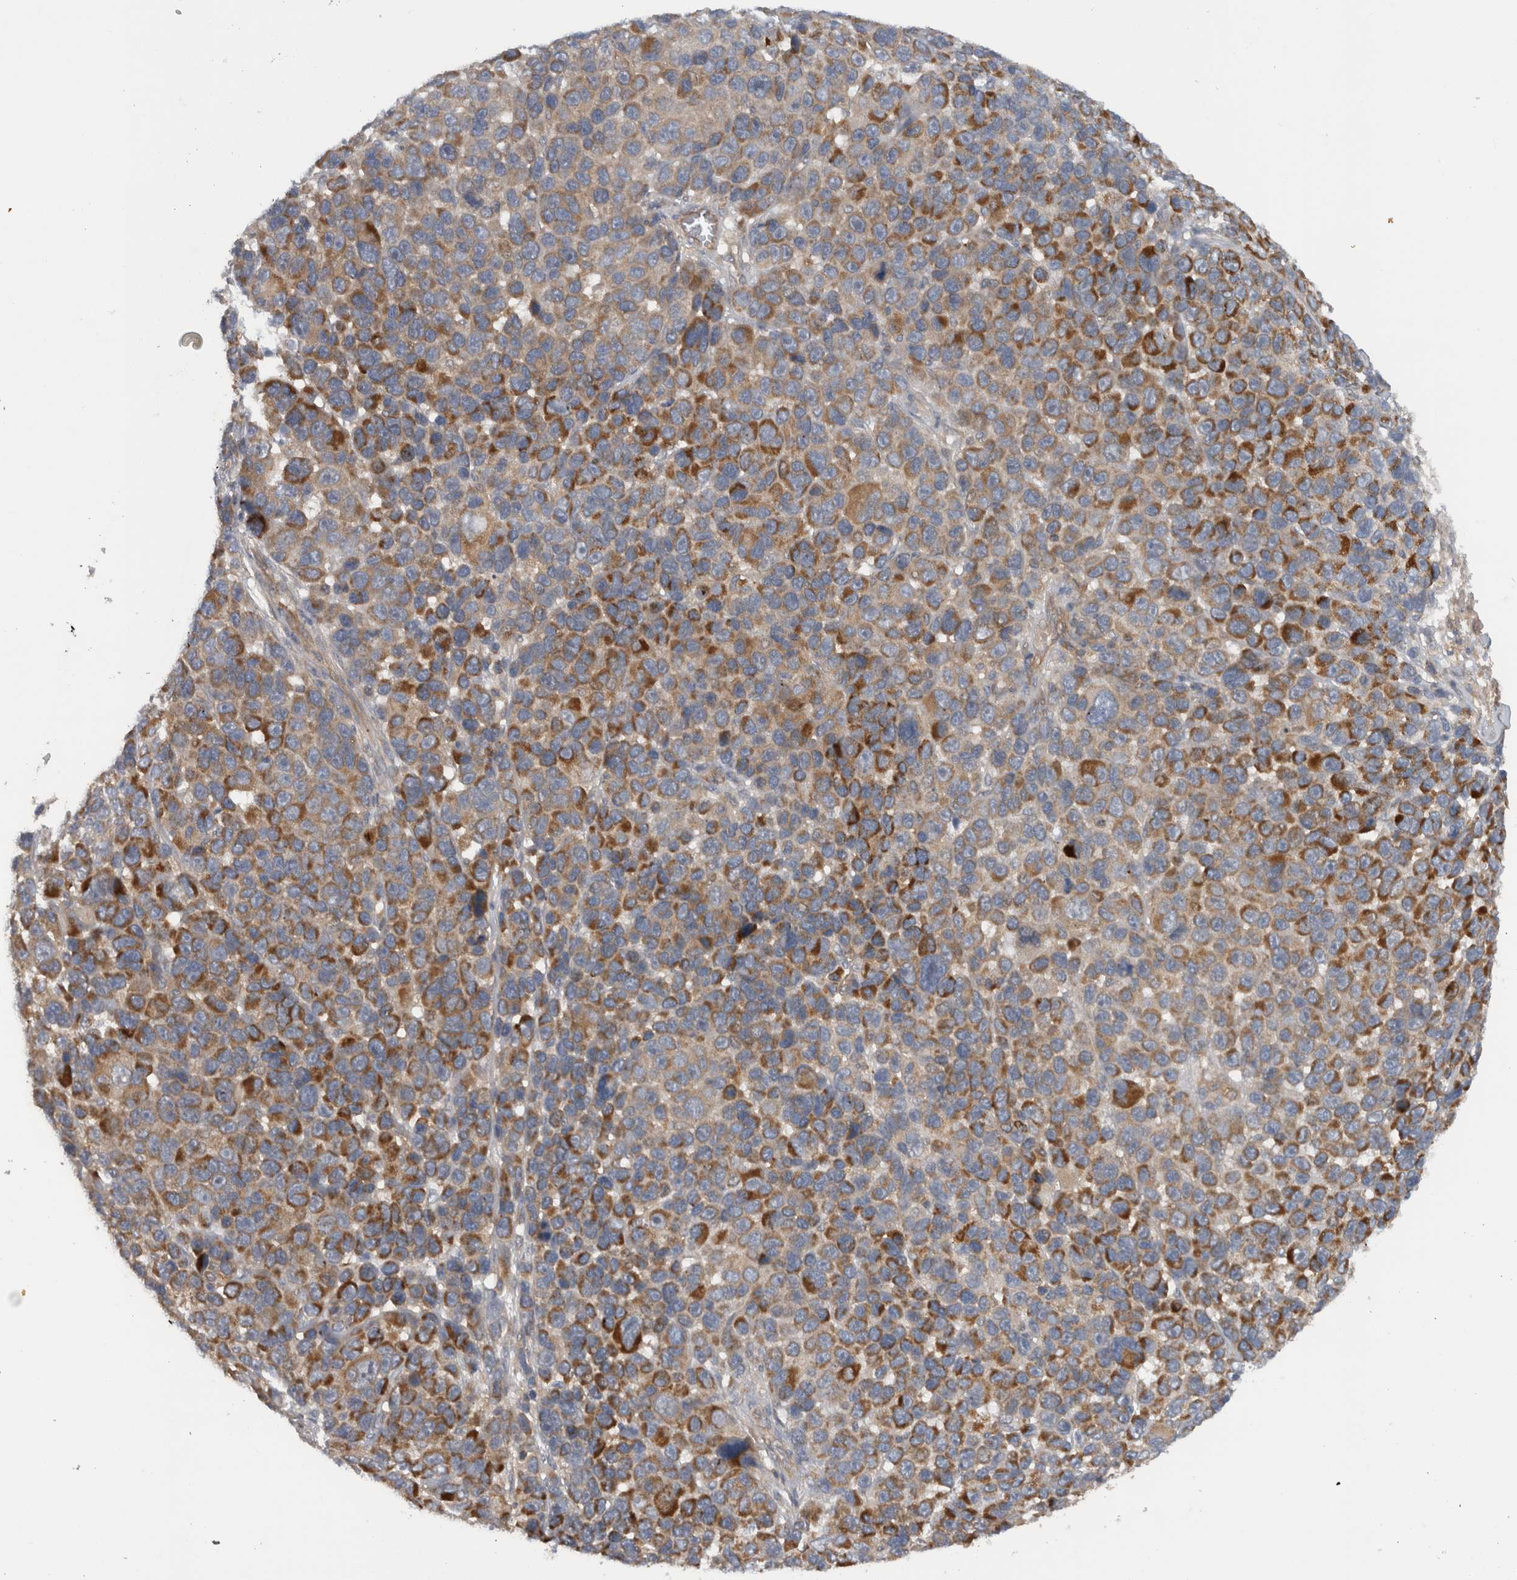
{"staining": {"intensity": "moderate", "quantity": ">75%", "location": "cytoplasmic/membranous"}, "tissue": "melanoma", "cell_type": "Tumor cells", "image_type": "cancer", "snomed": [{"axis": "morphology", "description": "Malignant melanoma, NOS"}, {"axis": "topography", "description": "Skin"}], "caption": "Melanoma stained with IHC reveals moderate cytoplasmic/membranous expression in about >75% of tumor cells.", "gene": "SCARA5", "patient": {"sex": "male", "age": 53}}